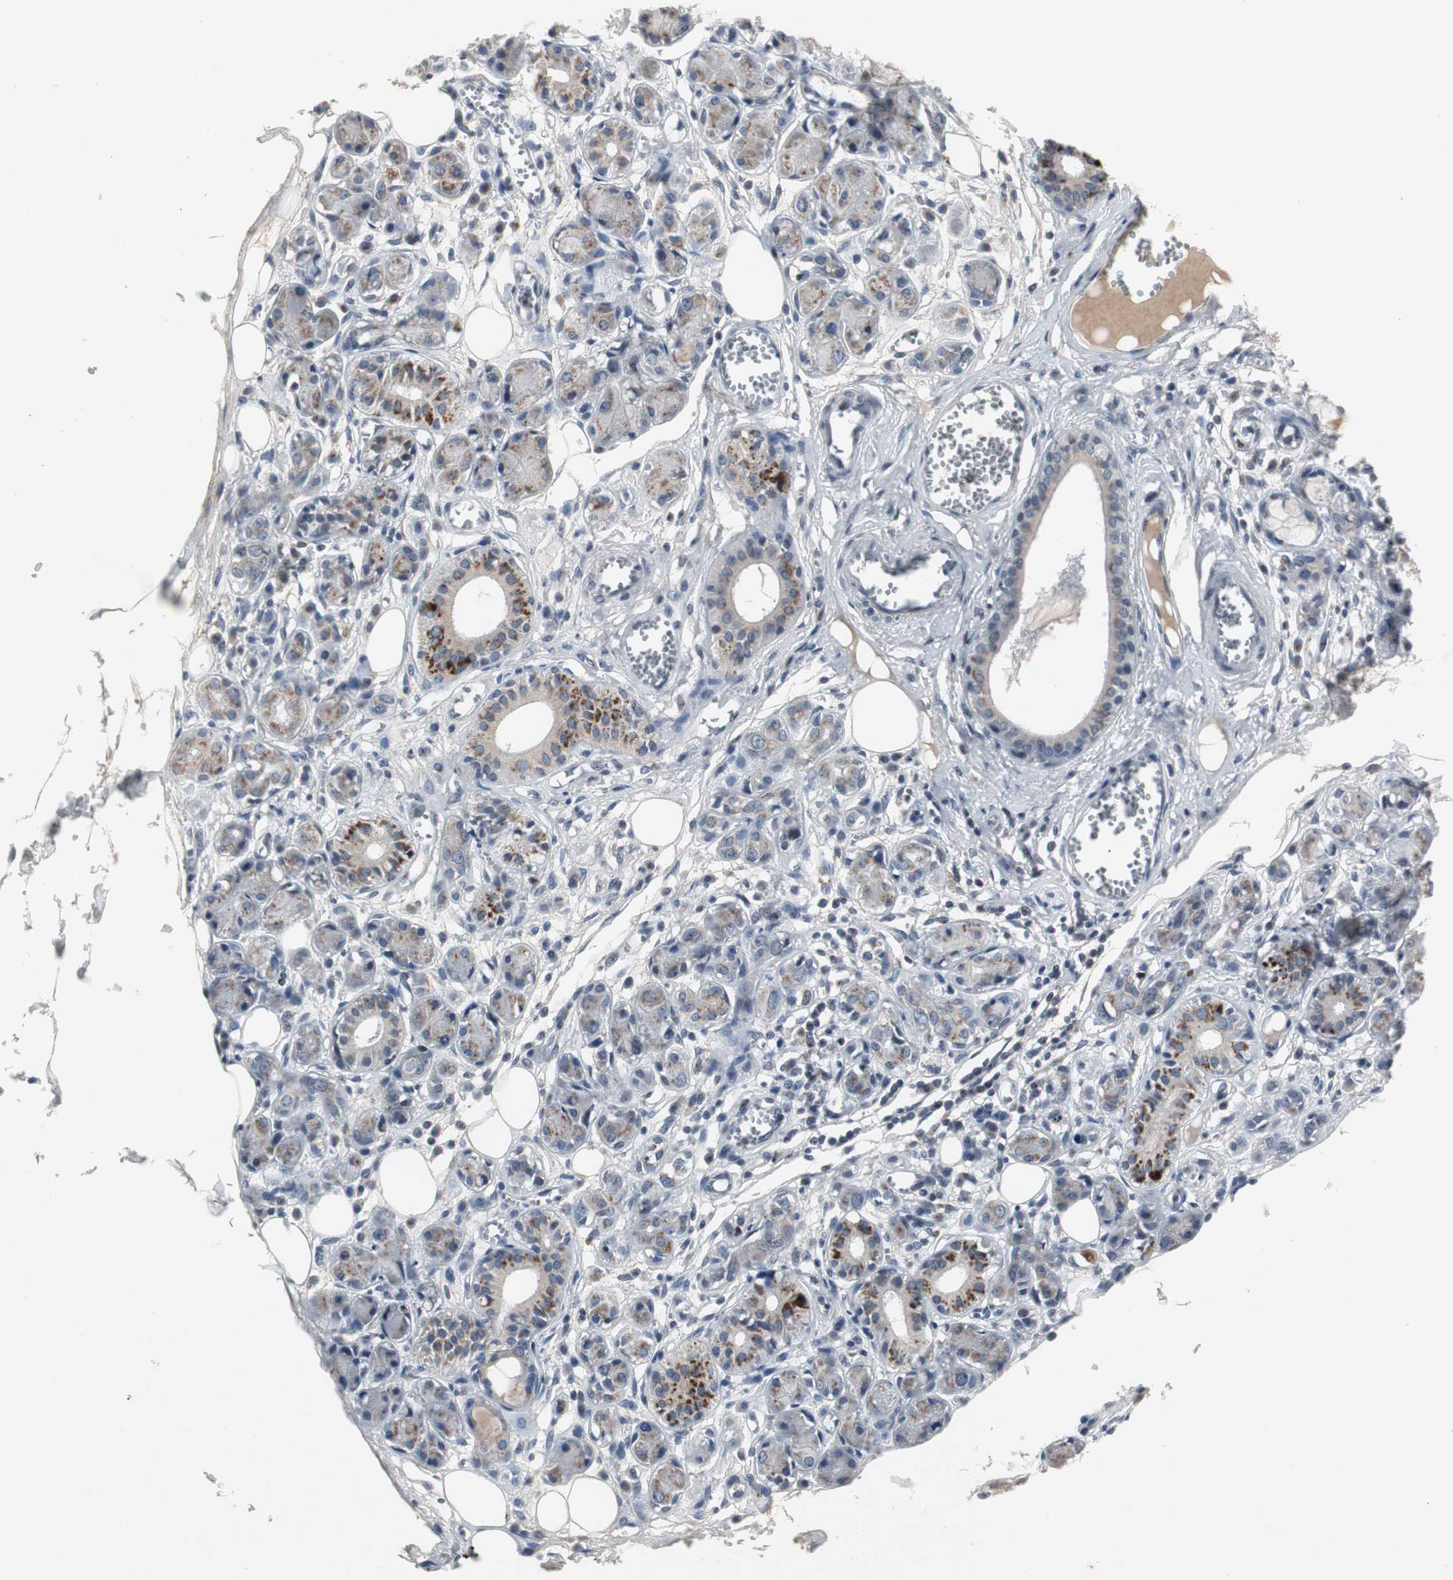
{"staining": {"intensity": "negative", "quantity": "none", "location": "none"}, "tissue": "adipose tissue", "cell_type": "Adipocytes", "image_type": "normal", "snomed": [{"axis": "morphology", "description": "Normal tissue, NOS"}, {"axis": "morphology", "description": "Inflammation, NOS"}, {"axis": "topography", "description": "Vascular tissue"}, {"axis": "topography", "description": "Salivary gland"}], "caption": "DAB (3,3'-diaminobenzidine) immunohistochemical staining of benign adipose tissue exhibits no significant staining in adipocytes.", "gene": "ZNF396", "patient": {"sex": "female", "age": 75}}